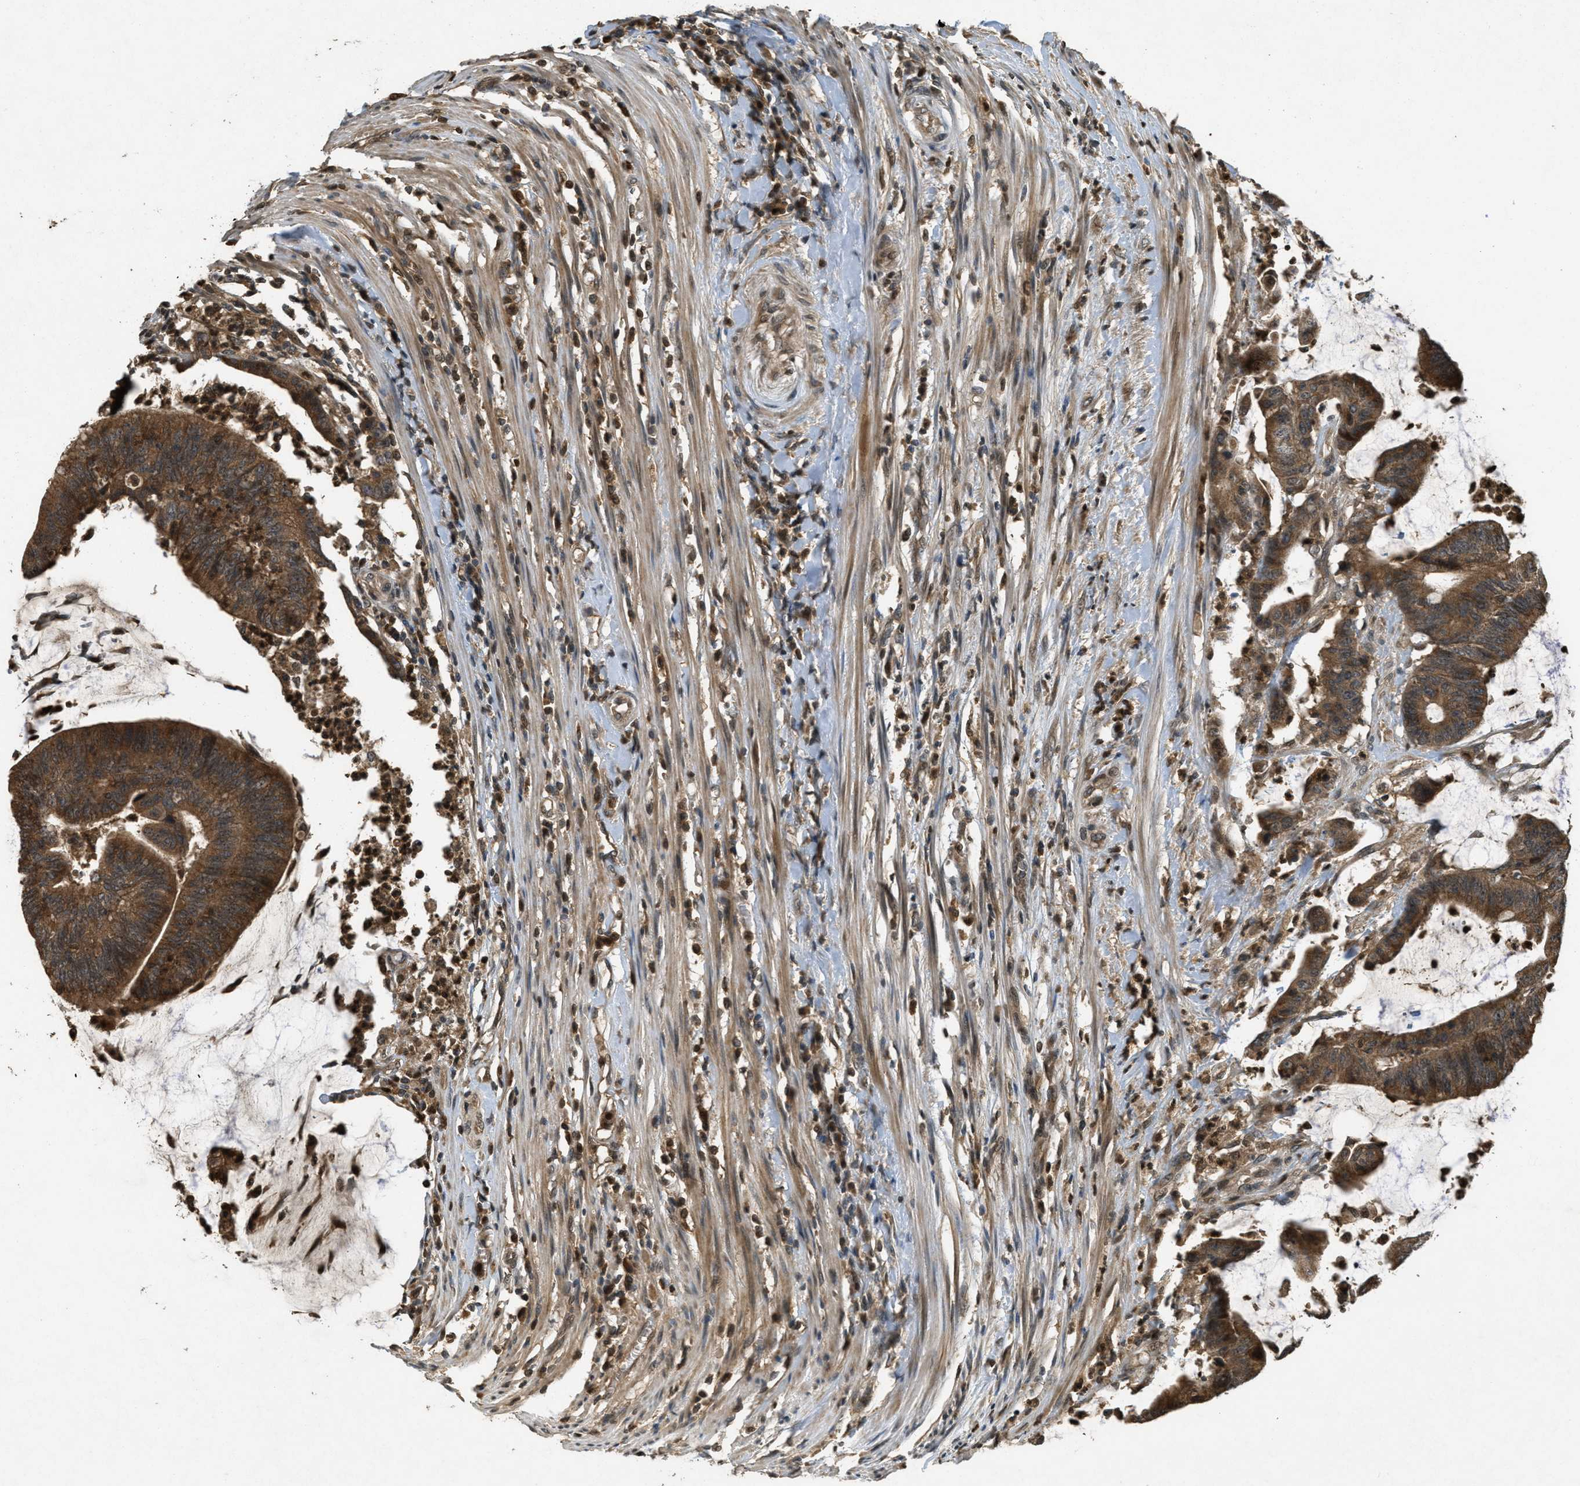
{"staining": {"intensity": "strong", "quantity": ">75%", "location": "cytoplasmic/membranous"}, "tissue": "colorectal cancer", "cell_type": "Tumor cells", "image_type": "cancer", "snomed": [{"axis": "morphology", "description": "Adenocarcinoma, NOS"}, {"axis": "topography", "description": "Rectum"}], "caption": "High-power microscopy captured an immunohistochemistry (IHC) histopathology image of colorectal adenocarcinoma, revealing strong cytoplasmic/membranous expression in about >75% of tumor cells.", "gene": "ATG7", "patient": {"sex": "female", "age": 66}}